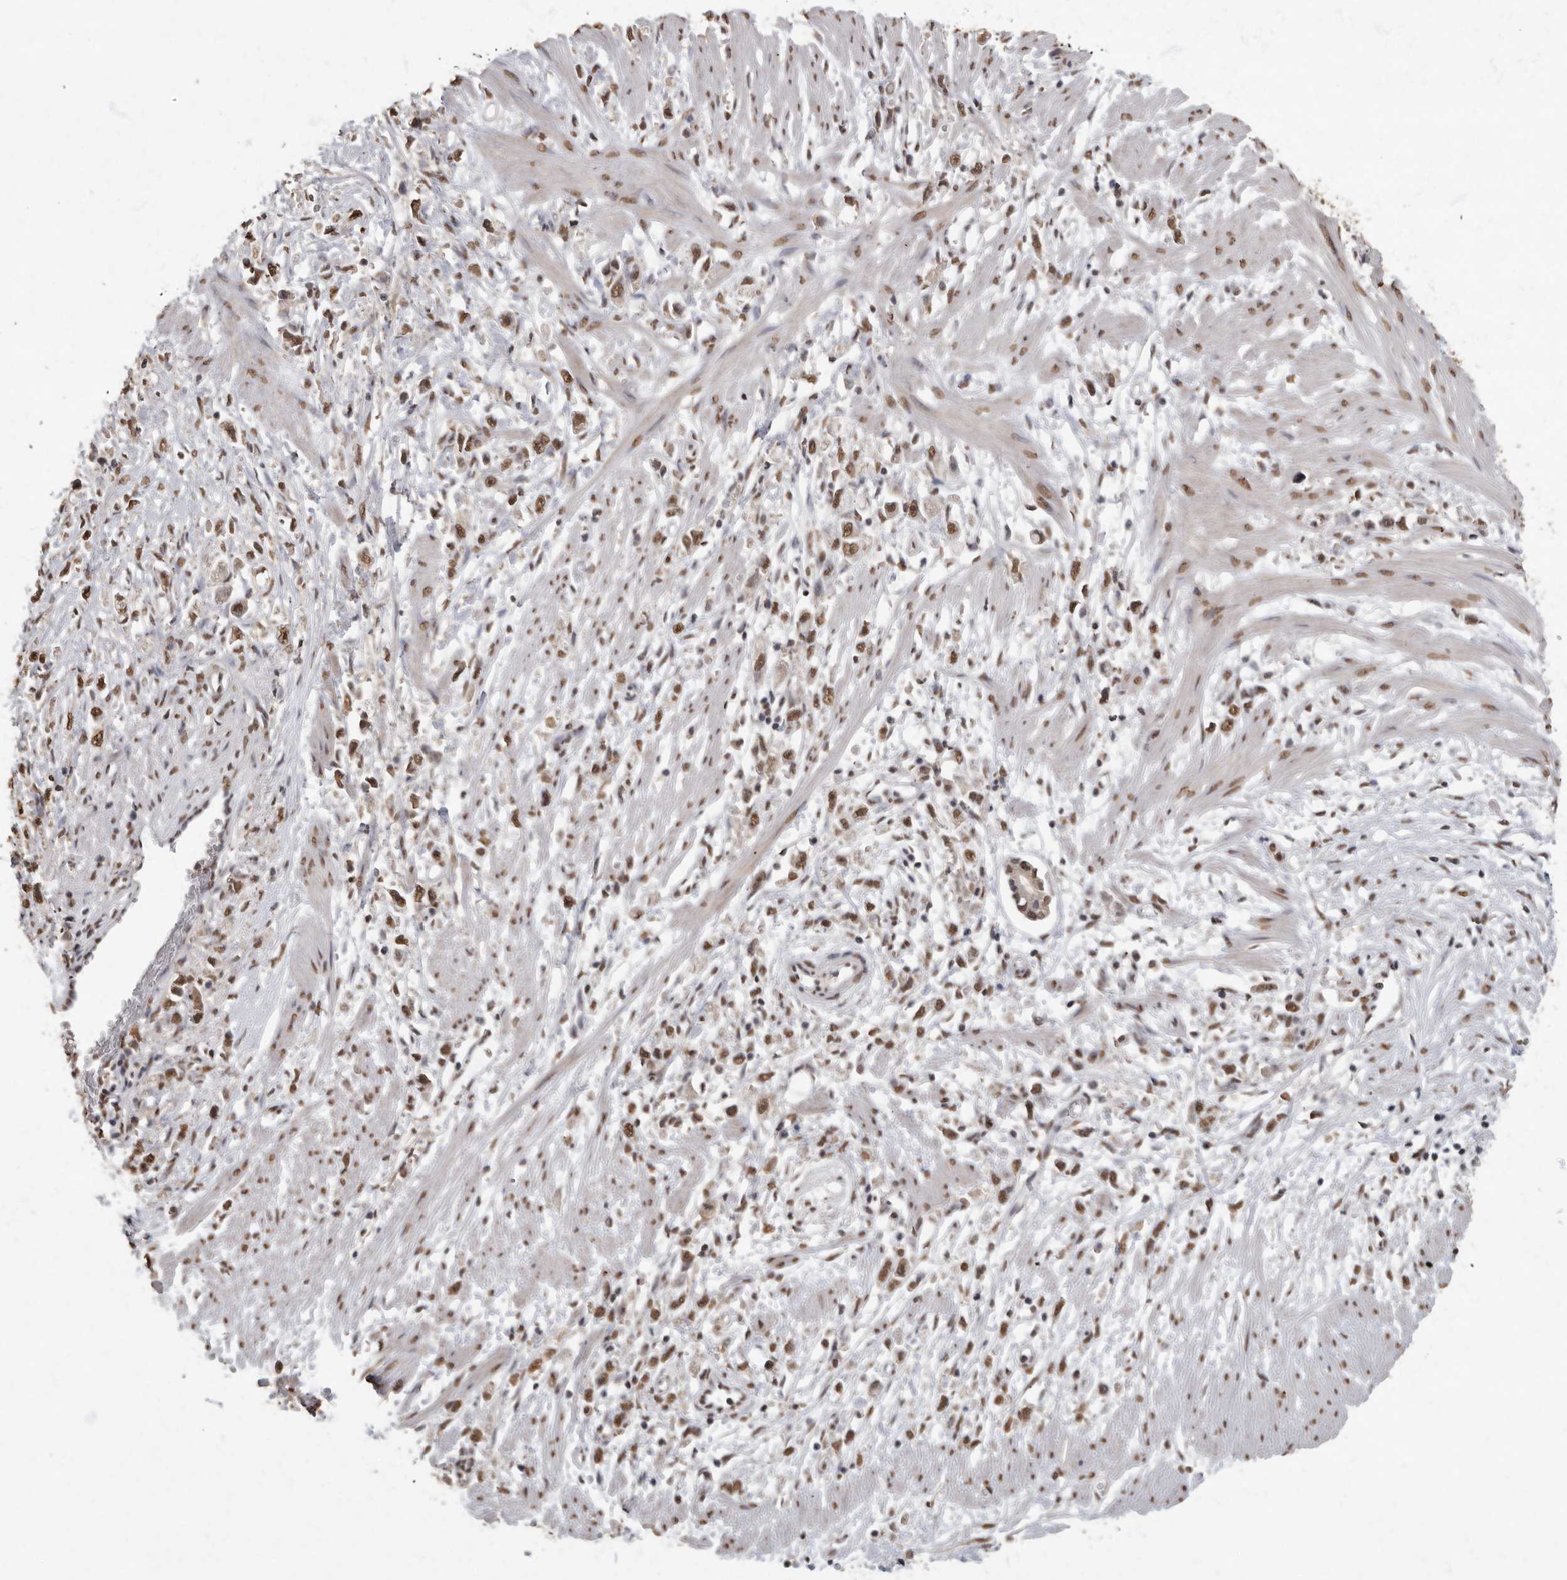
{"staining": {"intensity": "moderate", "quantity": ">75%", "location": "nuclear"}, "tissue": "stomach cancer", "cell_type": "Tumor cells", "image_type": "cancer", "snomed": [{"axis": "morphology", "description": "Adenocarcinoma, NOS"}, {"axis": "topography", "description": "Stomach"}], "caption": "Immunohistochemical staining of human stomach cancer (adenocarcinoma) reveals moderate nuclear protein expression in about >75% of tumor cells.", "gene": "NBL1", "patient": {"sex": "female", "age": 59}}